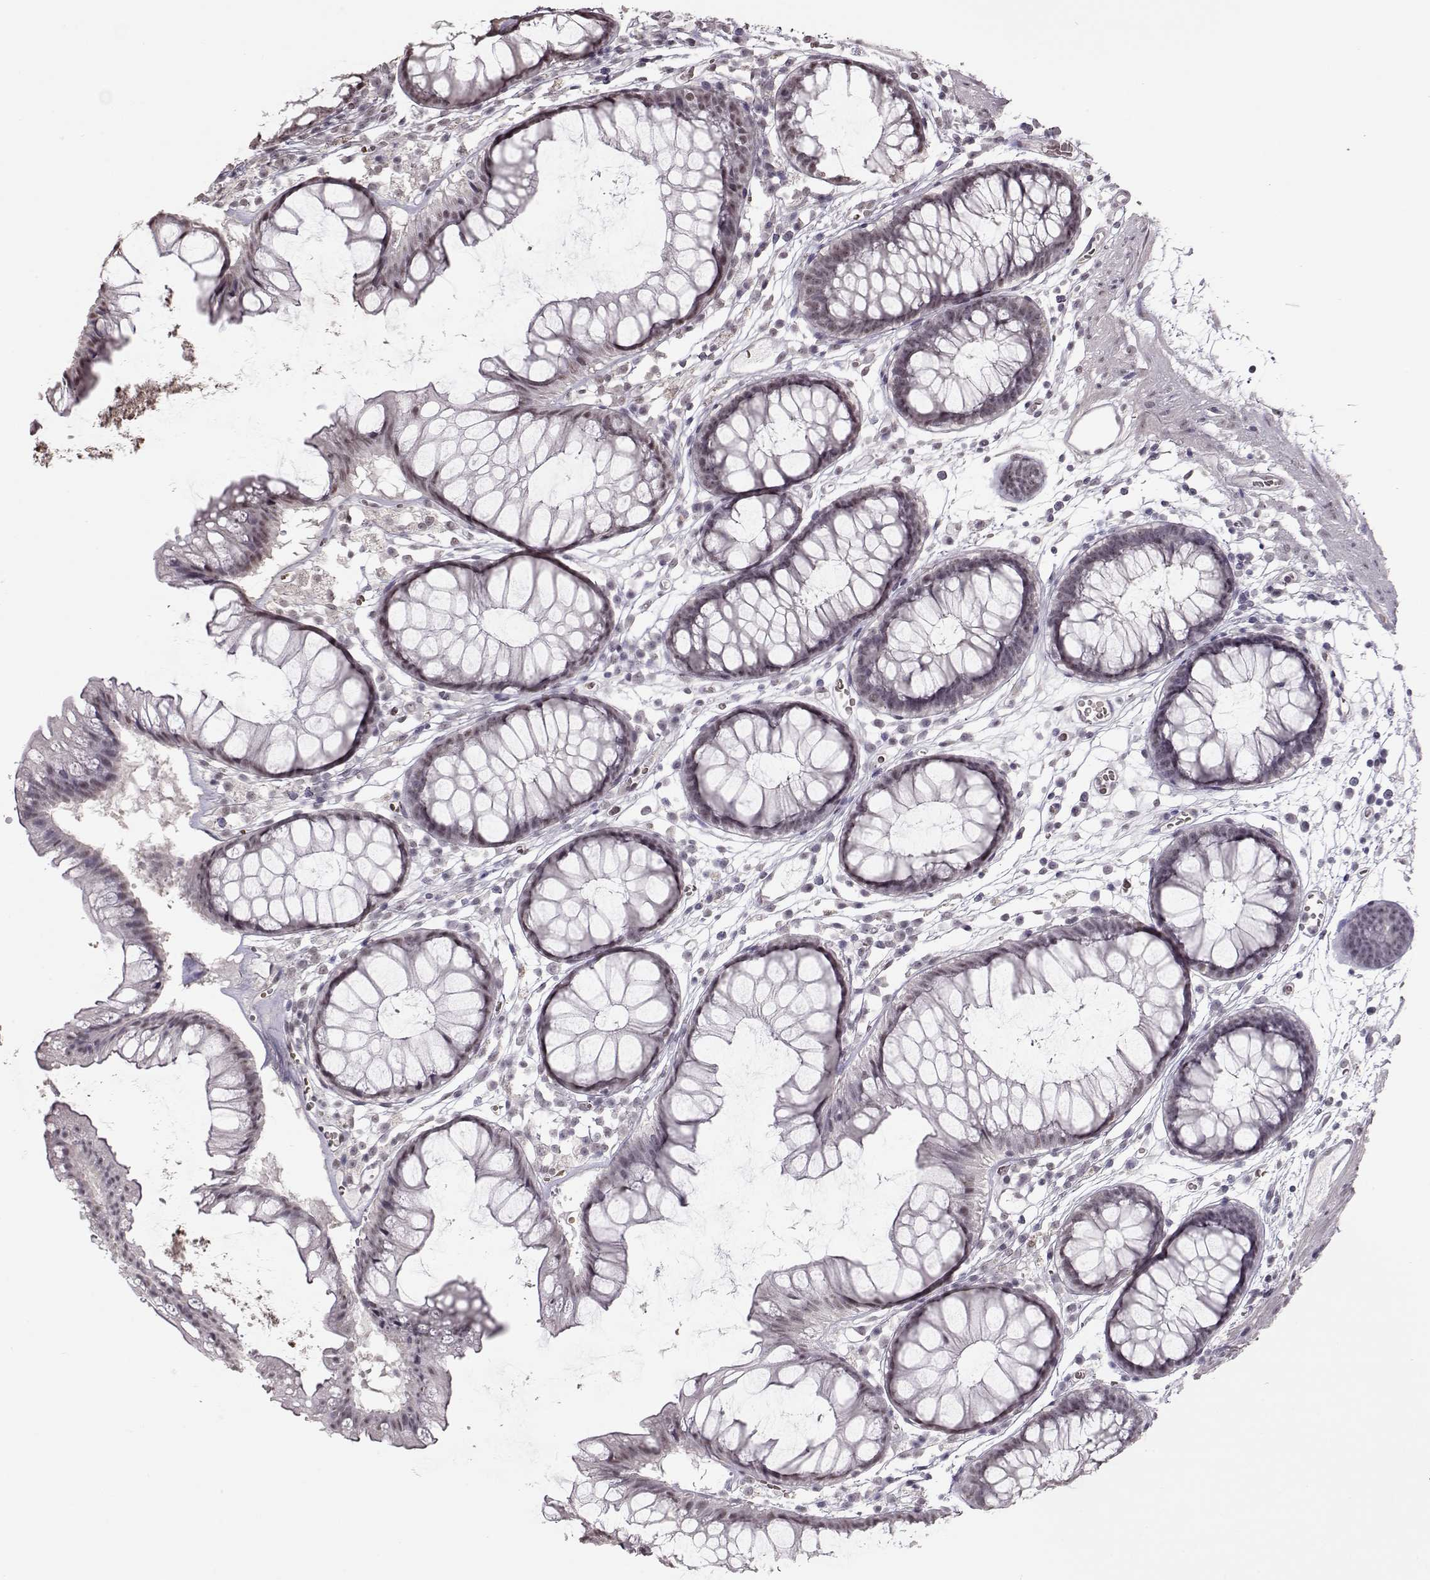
{"staining": {"intensity": "negative", "quantity": "none", "location": "none"}, "tissue": "colon", "cell_type": "Endothelial cells", "image_type": "normal", "snomed": [{"axis": "morphology", "description": "Normal tissue, NOS"}, {"axis": "morphology", "description": "Adenocarcinoma, NOS"}, {"axis": "topography", "description": "Colon"}], "caption": "This is an immunohistochemistry histopathology image of unremarkable colon. There is no expression in endothelial cells.", "gene": "PCP4", "patient": {"sex": "male", "age": 65}}